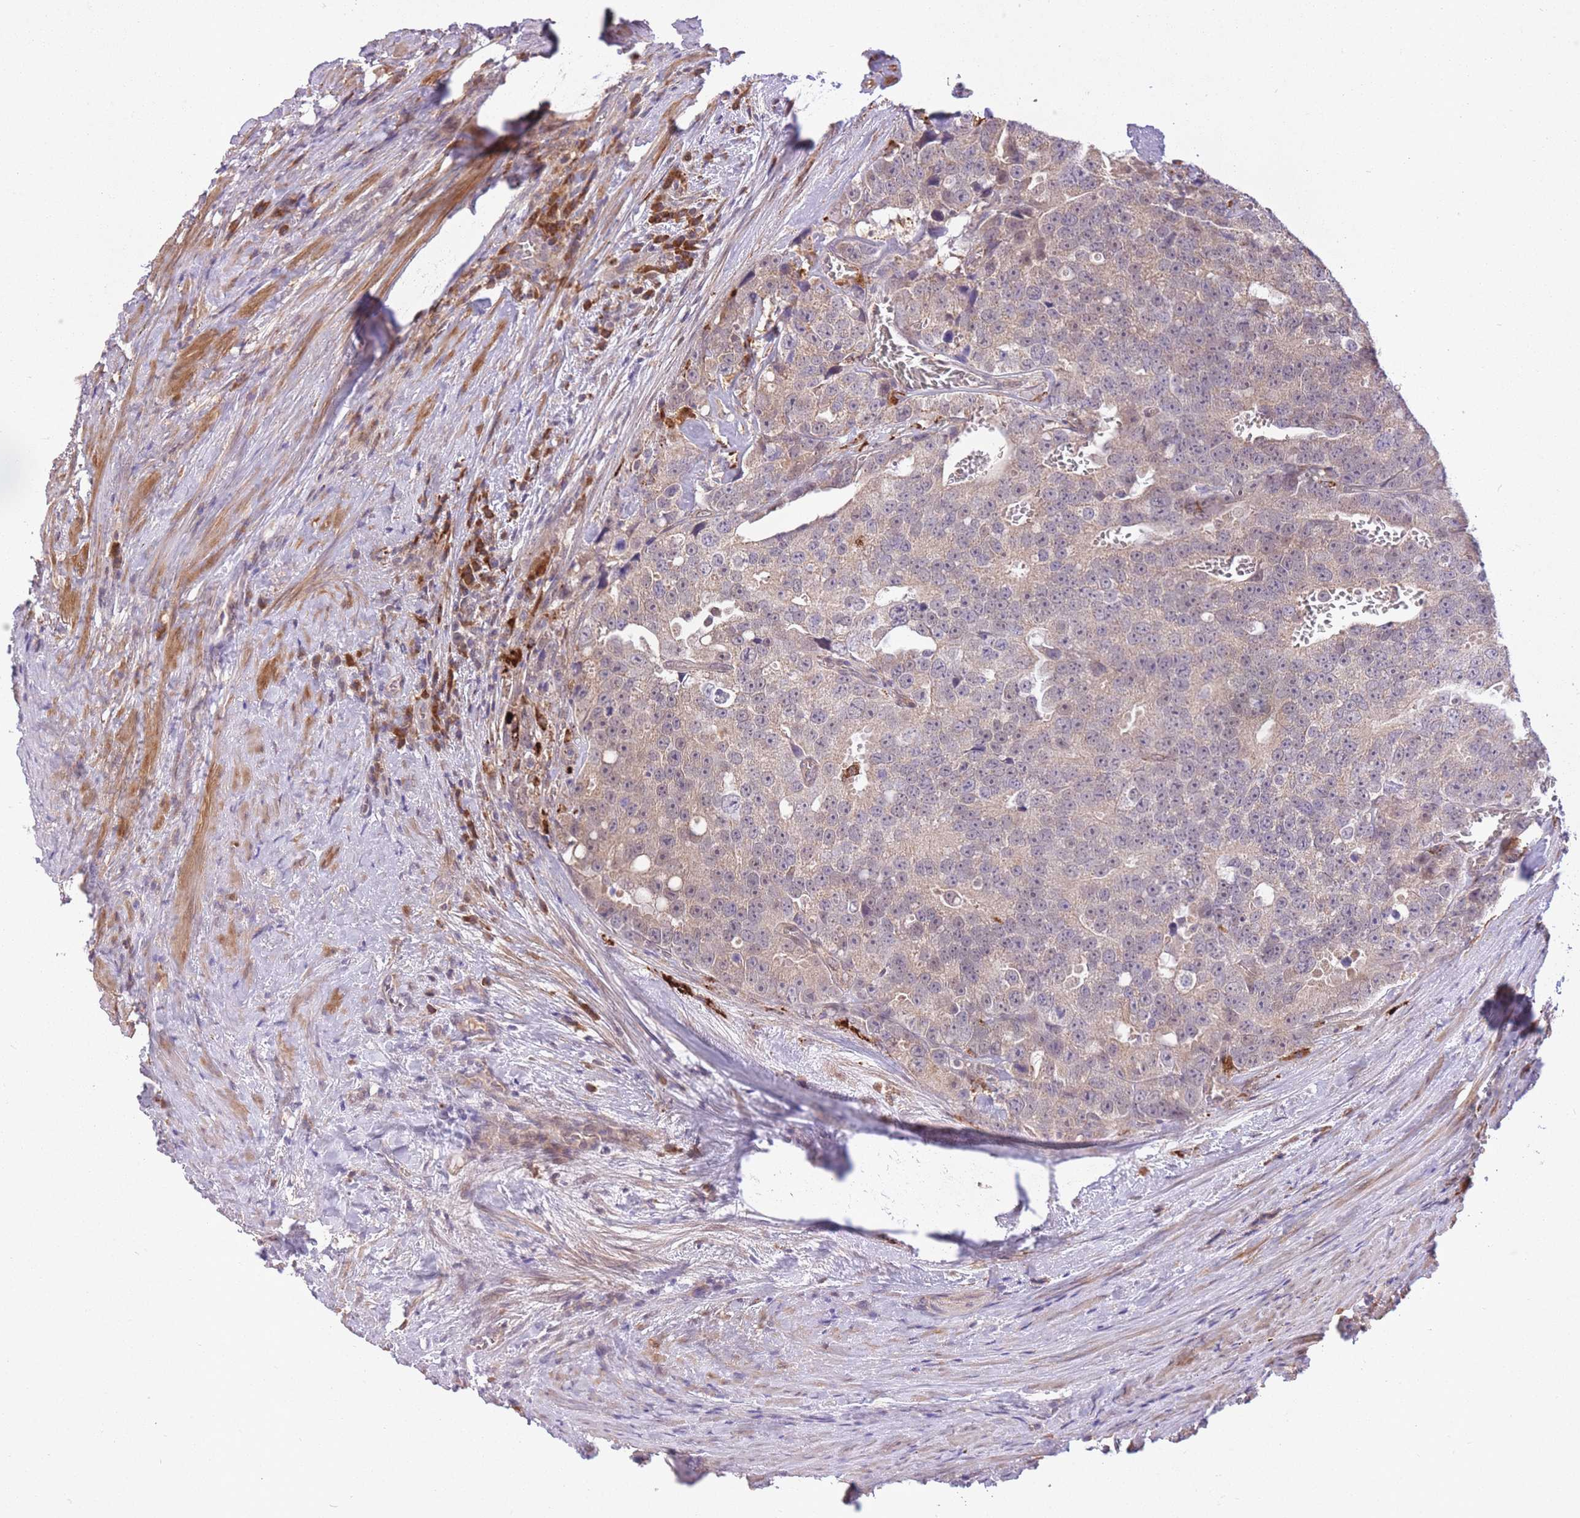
{"staining": {"intensity": "weak", "quantity": "25%-75%", "location": "cytoplasmic/membranous"}, "tissue": "prostate cancer", "cell_type": "Tumor cells", "image_type": "cancer", "snomed": [{"axis": "morphology", "description": "Adenocarcinoma, High grade"}, {"axis": "topography", "description": "Prostate"}], "caption": "Tumor cells demonstrate low levels of weak cytoplasmic/membranous staining in approximately 25%-75% of cells in prostate cancer. The staining is performed using DAB brown chromogen to label protein expression. The nuclei are counter-stained blue using hematoxylin.", "gene": "POLR3F", "patient": {"sex": "male", "age": 71}}